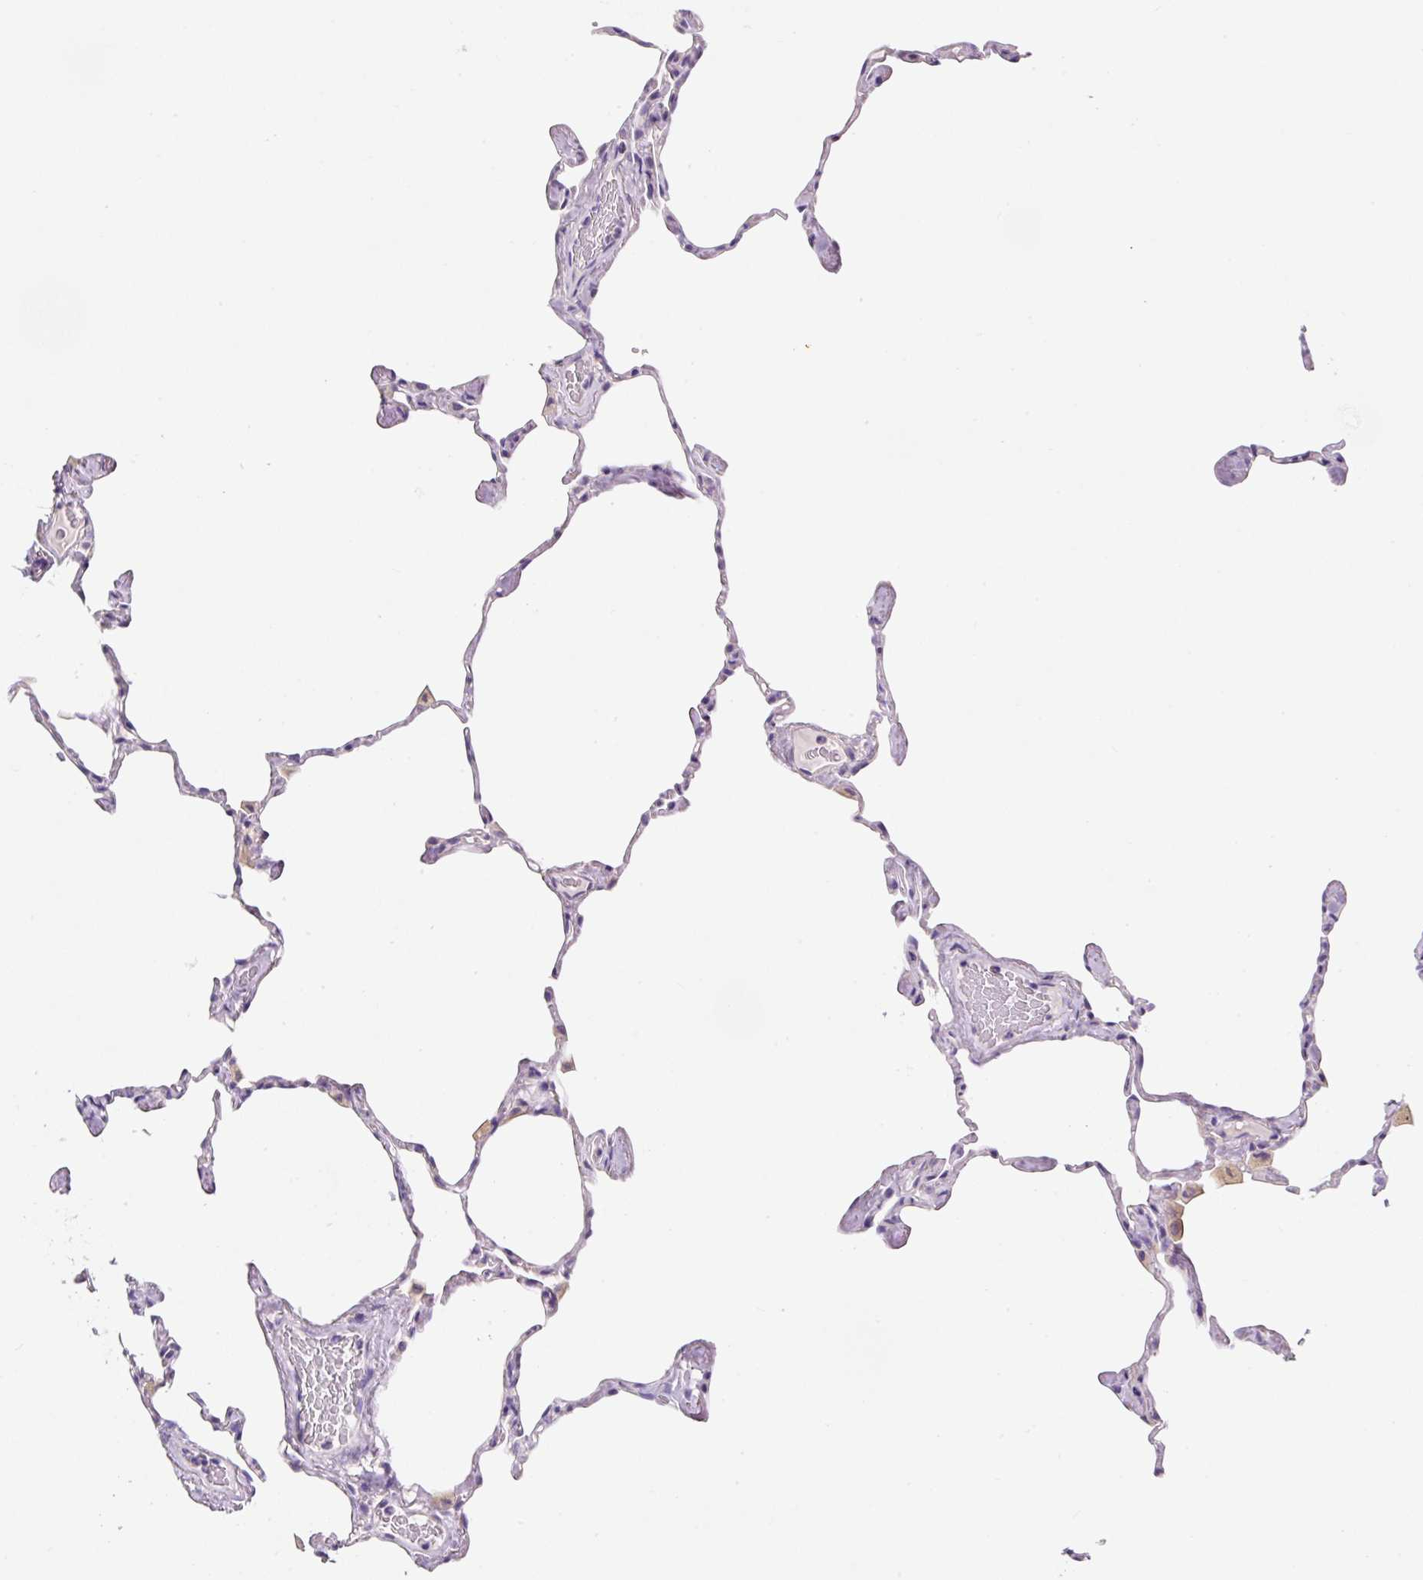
{"staining": {"intensity": "negative", "quantity": "none", "location": "none"}, "tissue": "lung", "cell_type": "Alveolar cells", "image_type": "normal", "snomed": [{"axis": "morphology", "description": "Normal tissue, NOS"}, {"axis": "topography", "description": "Lung"}], "caption": "An immunohistochemistry (IHC) micrograph of benign lung is shown. There is no staining in alveolar cells of lung.", "gene": "SYP", "patient": {"sex": "male", "age": 65}}